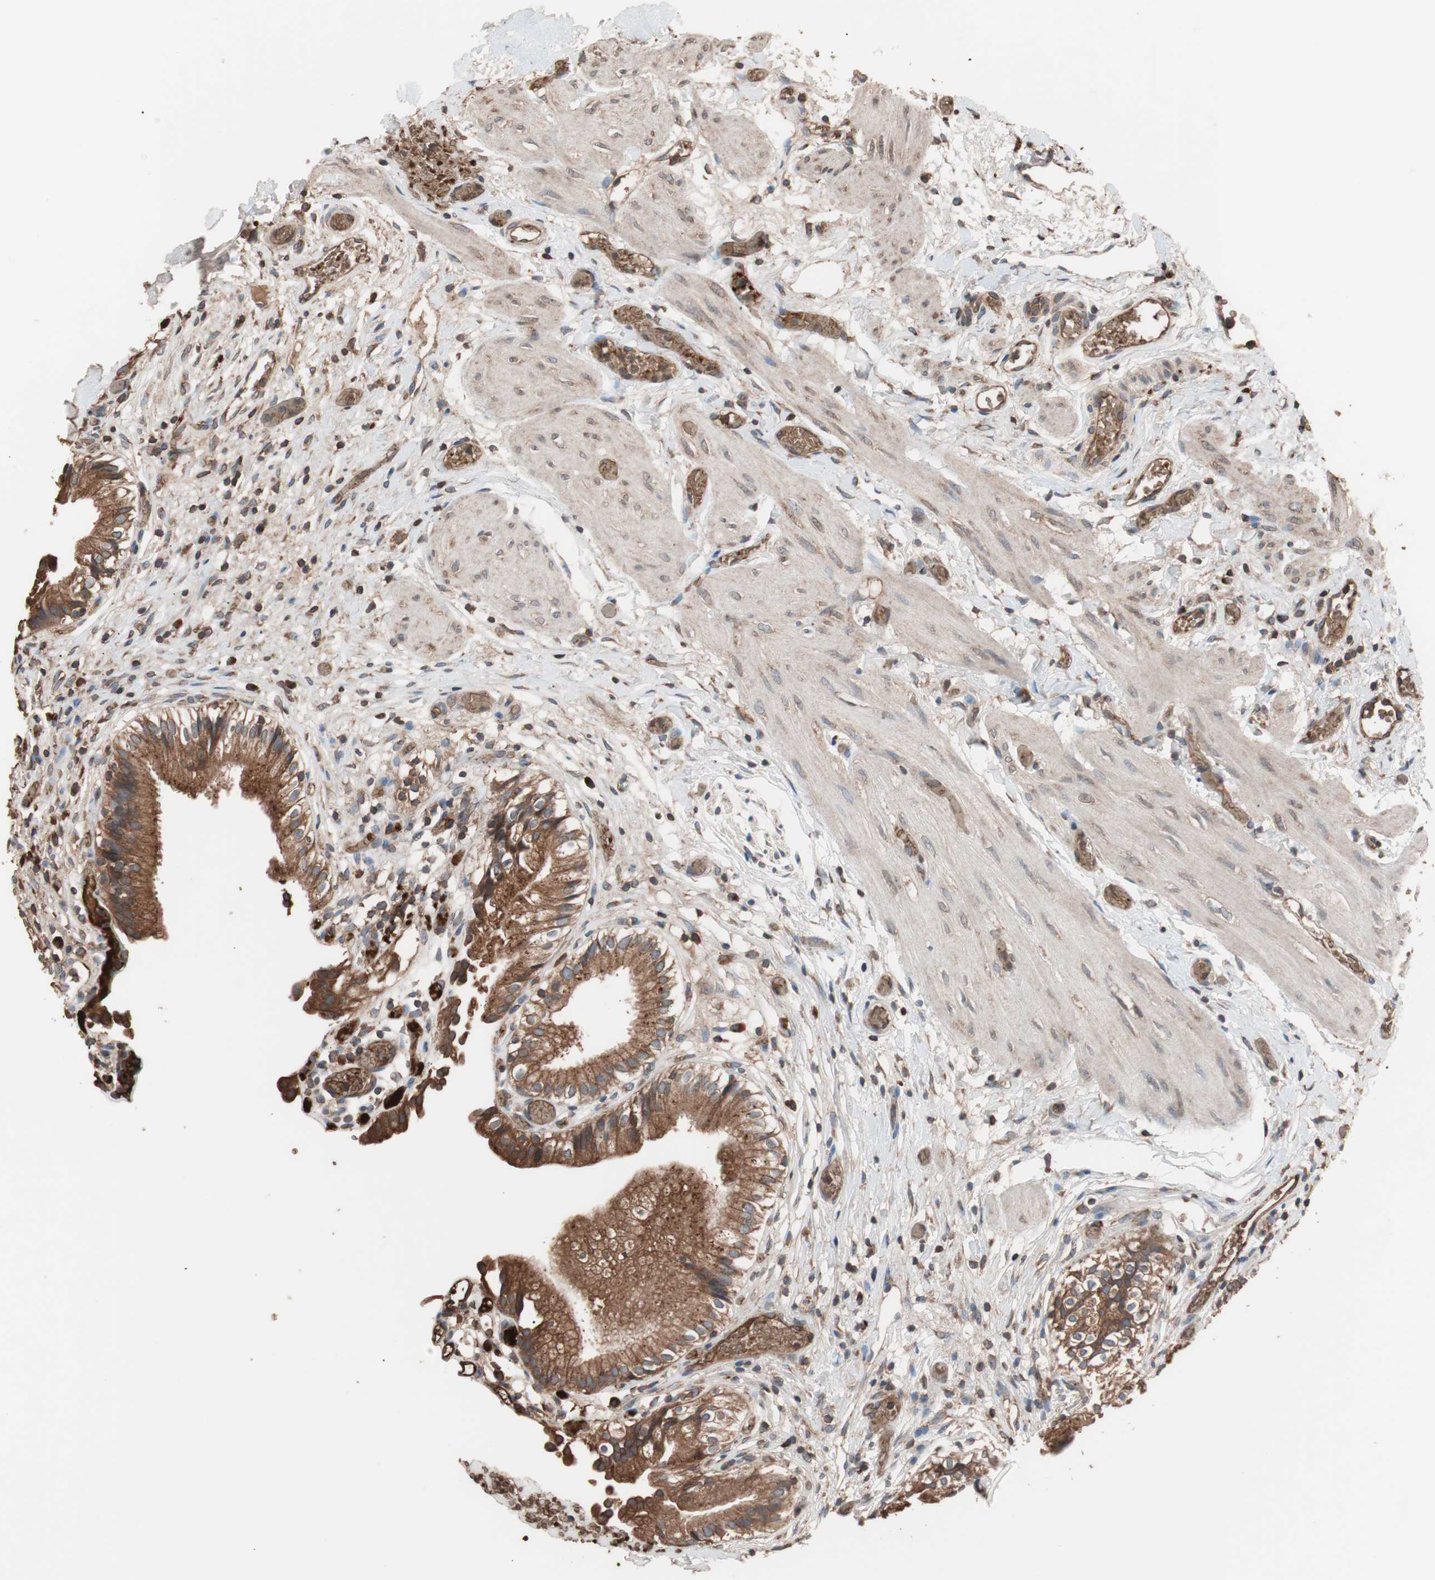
{"staining": {"intensity": "strong", "quantity": ">75%", "location": "cytoplasmic/membranous"}, "tissue": "gallbladder", "cell_type": "Glandular cells", "image_type": "normal", "snomed": [{"axis": "morphology", "description": "Normal tissue, NOS"}, {"axis": "topography", "description": "Gallbladder"}], "caption": "Immunohistochemical staining of normal human gallbladder exhibits high levels of strong cytoplasmic/membranous expression in about >75% of glandular cells. The staining was performed using DAB to visualize the protein expression in brown, while the nuclei were stained in blue with hematoxylin (Magnification: 20x).", "gene": "GLYCTK", "patient": {"sex": "male", "age": 65}}